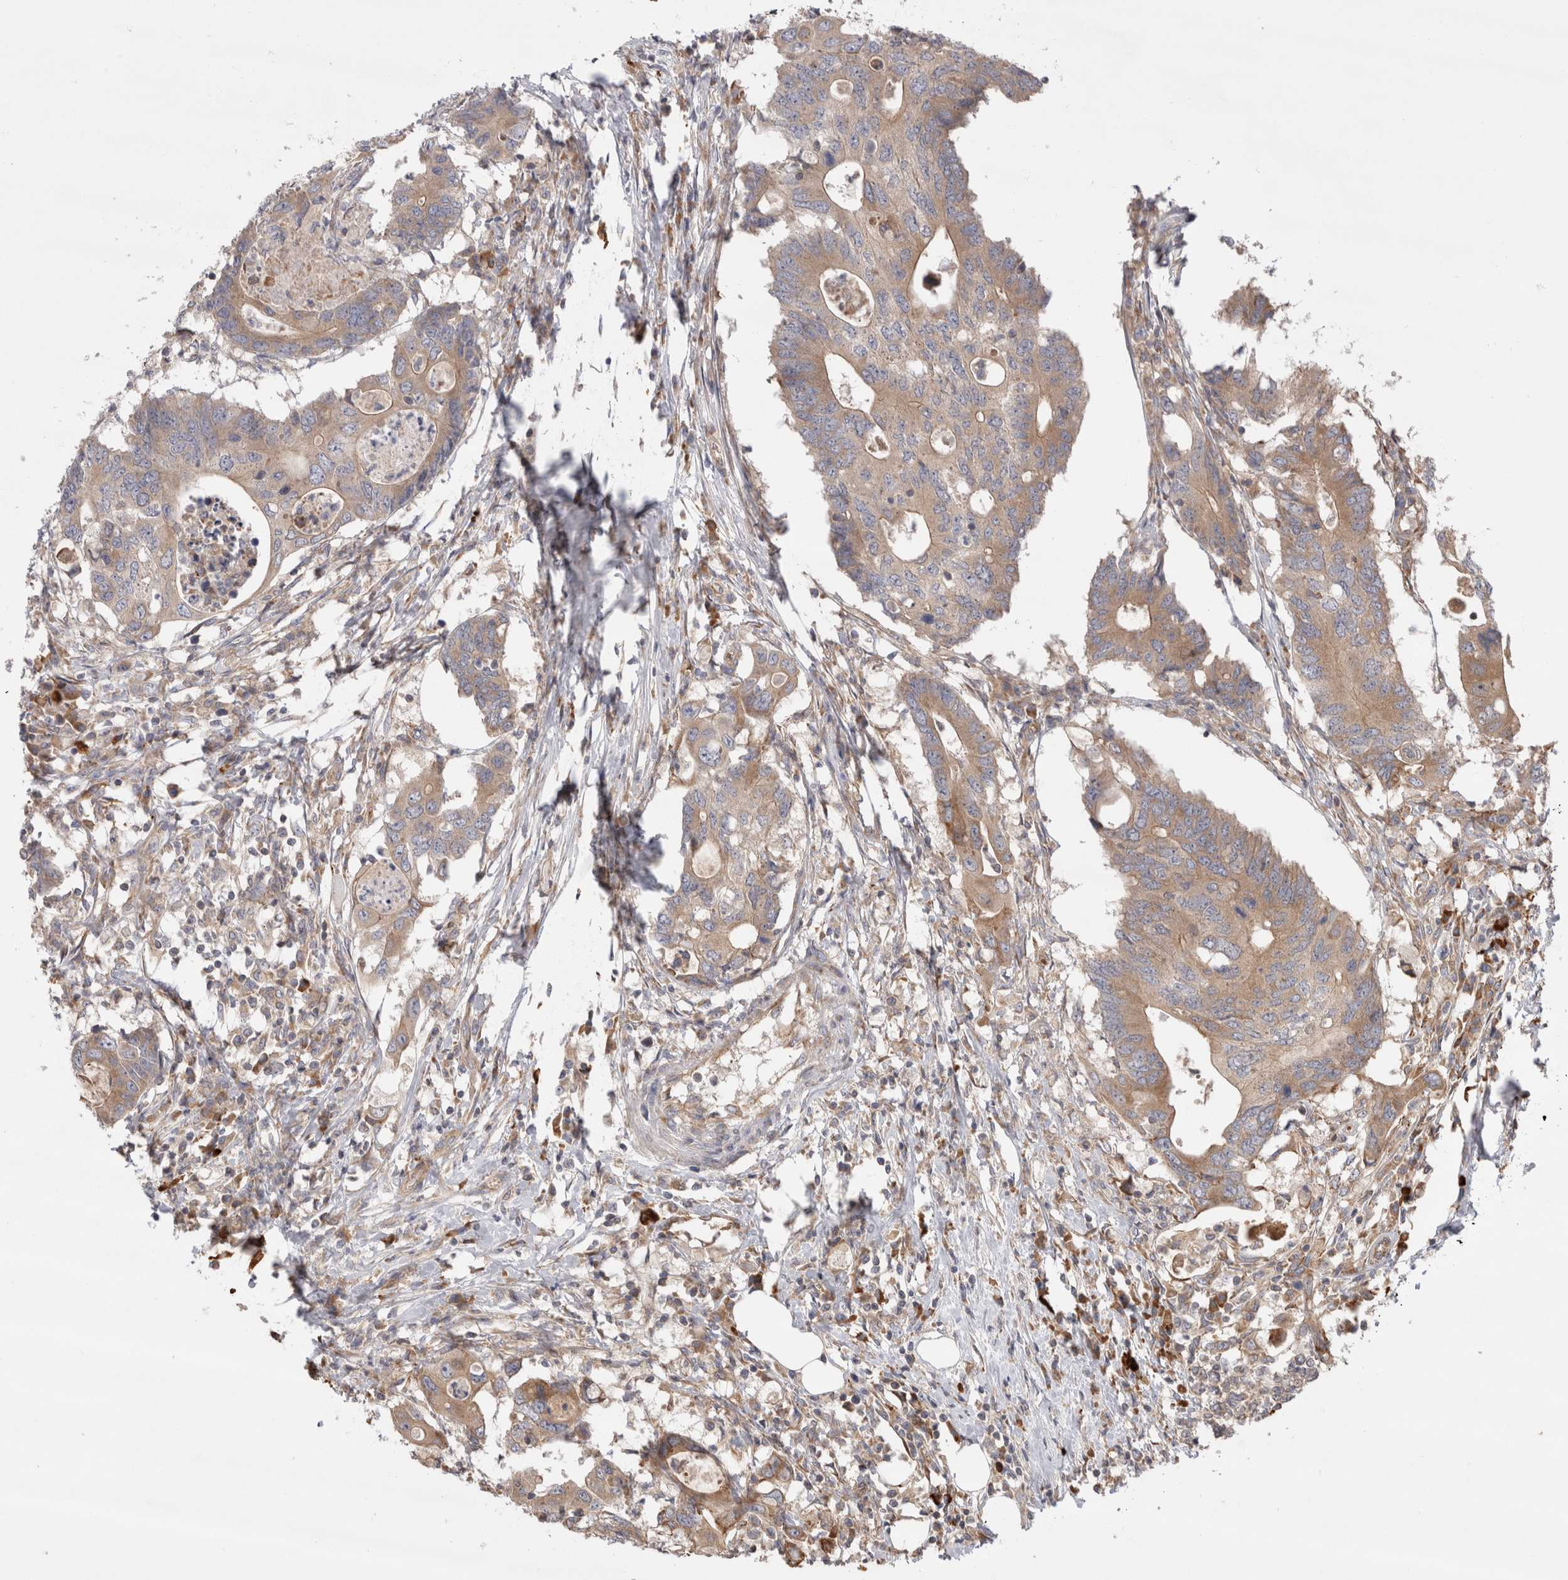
{"staining": {"intensity": "weak", "quantity": ">75%", "location": "cytoplasmic/membranous"}, "tissue": "colorectal cancer", "cell_type": "Tumor cells", "image_type": "cancer", "snomed": [{"axis": "morphology", "description": "Adenocarcinoma, NOS"}, {"axis": "topography", "description": "Colon"}], "caption": "A low amount of weak cytoplasmic/membranous positivity is appreciated in approximately >75% of tumor cells in adenocarcinoma (colorectal) tissue. (Stains: DAB (3,3'-diaminobenzidine) in brown, nuclei in blue, Microscopy: brightfield microscopy at high magnification).", "gene": "PDCD10", "patient": {"sex": "male", "age": 71}}